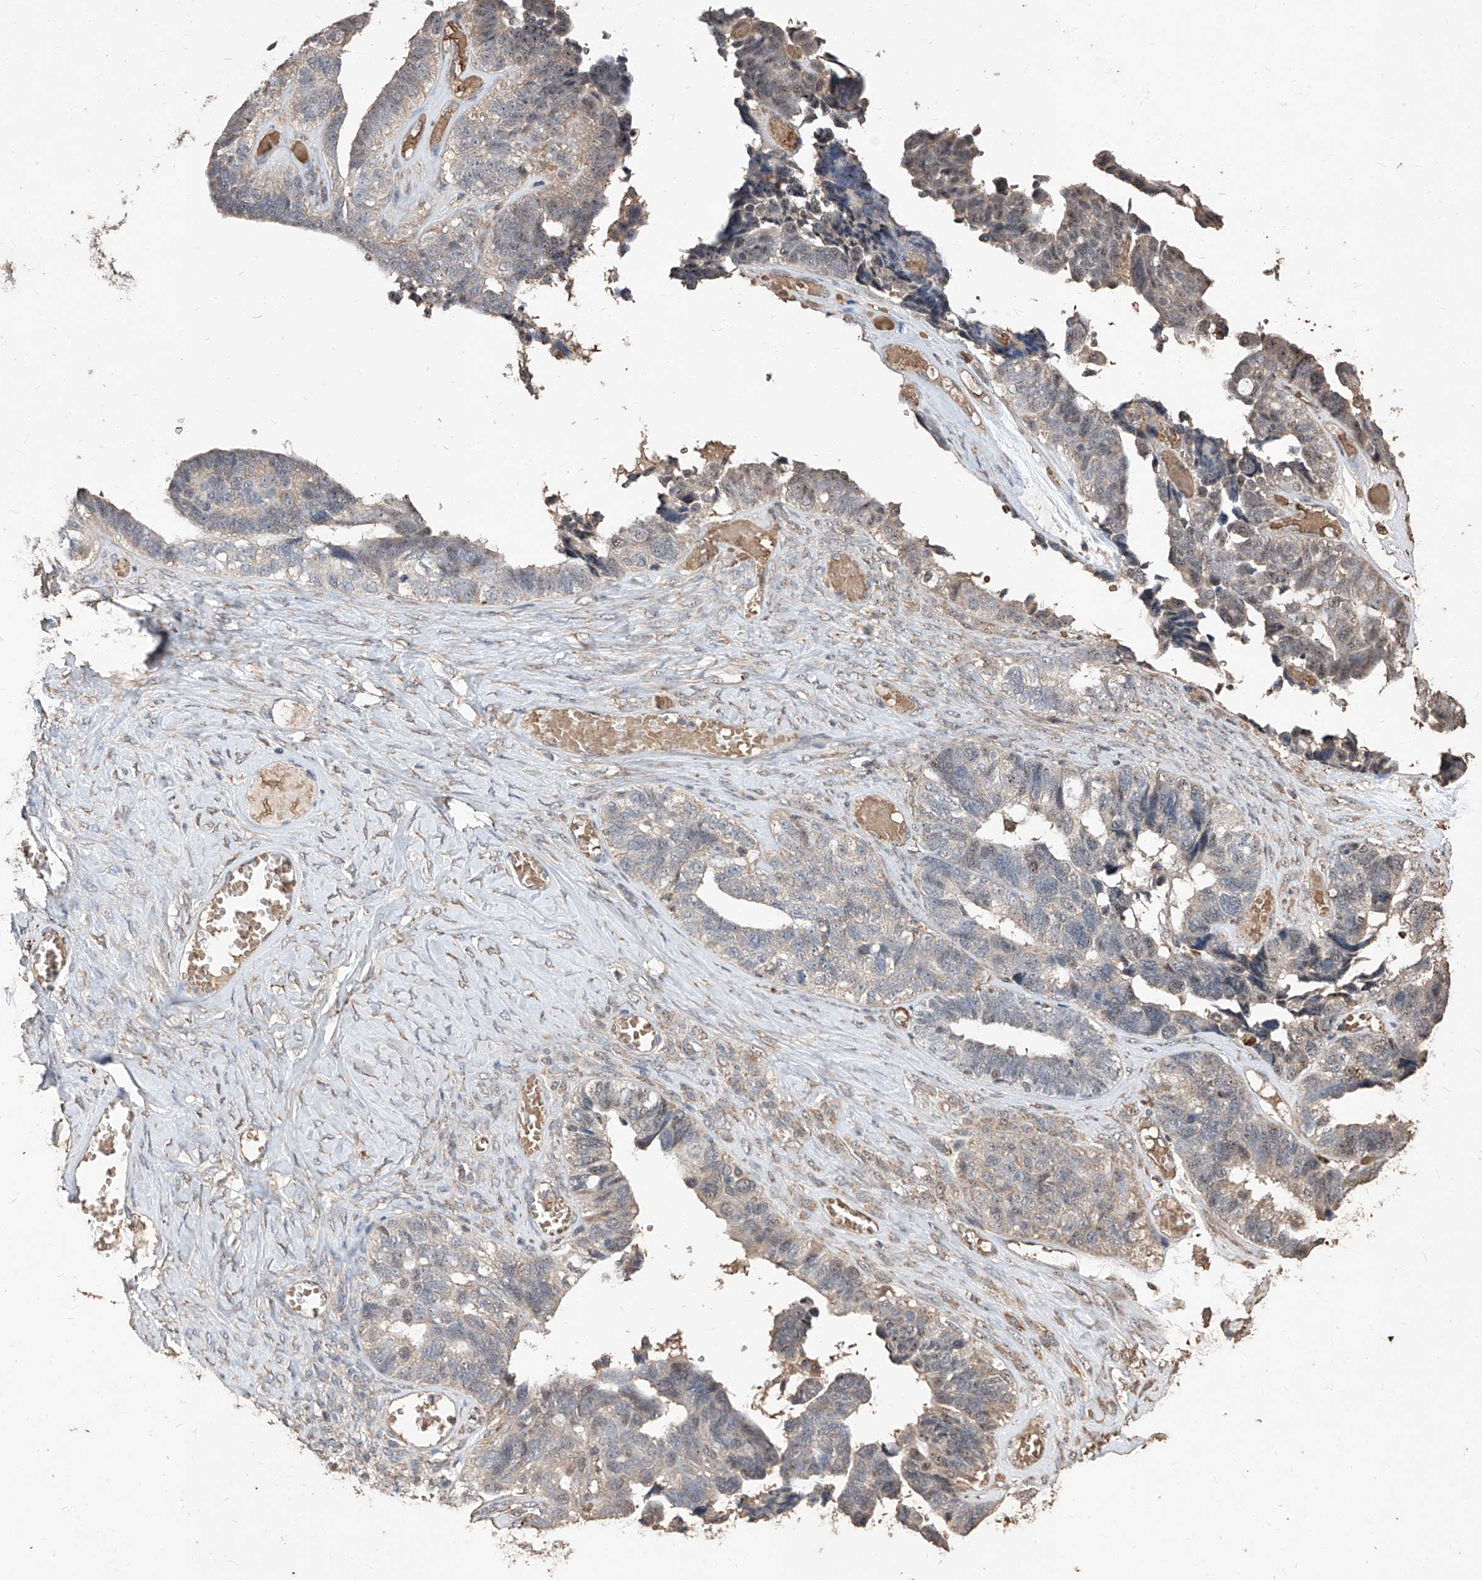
{"staining": {"intensity": "weak", "quantity": "<25%", "location": "cytoplasmic/membranous,nuclear"}, "tissue": "ovarian cancer", "cell_type": "Tumor cells", "image_type": "cancer", "snomed": [{"axis": "morphology", "description": "Cystadenocarcinoma, serous, NOS"}, {"axis": "topography", "description": "Ovary"}], "caption": "Serous cystadenocarcinoma (ovarian) stained for a protein using immunohistochemistry exhibits no positivity tumor cells.", "gene": "EML1", "patient": {"sex": "female", "age": 79}}